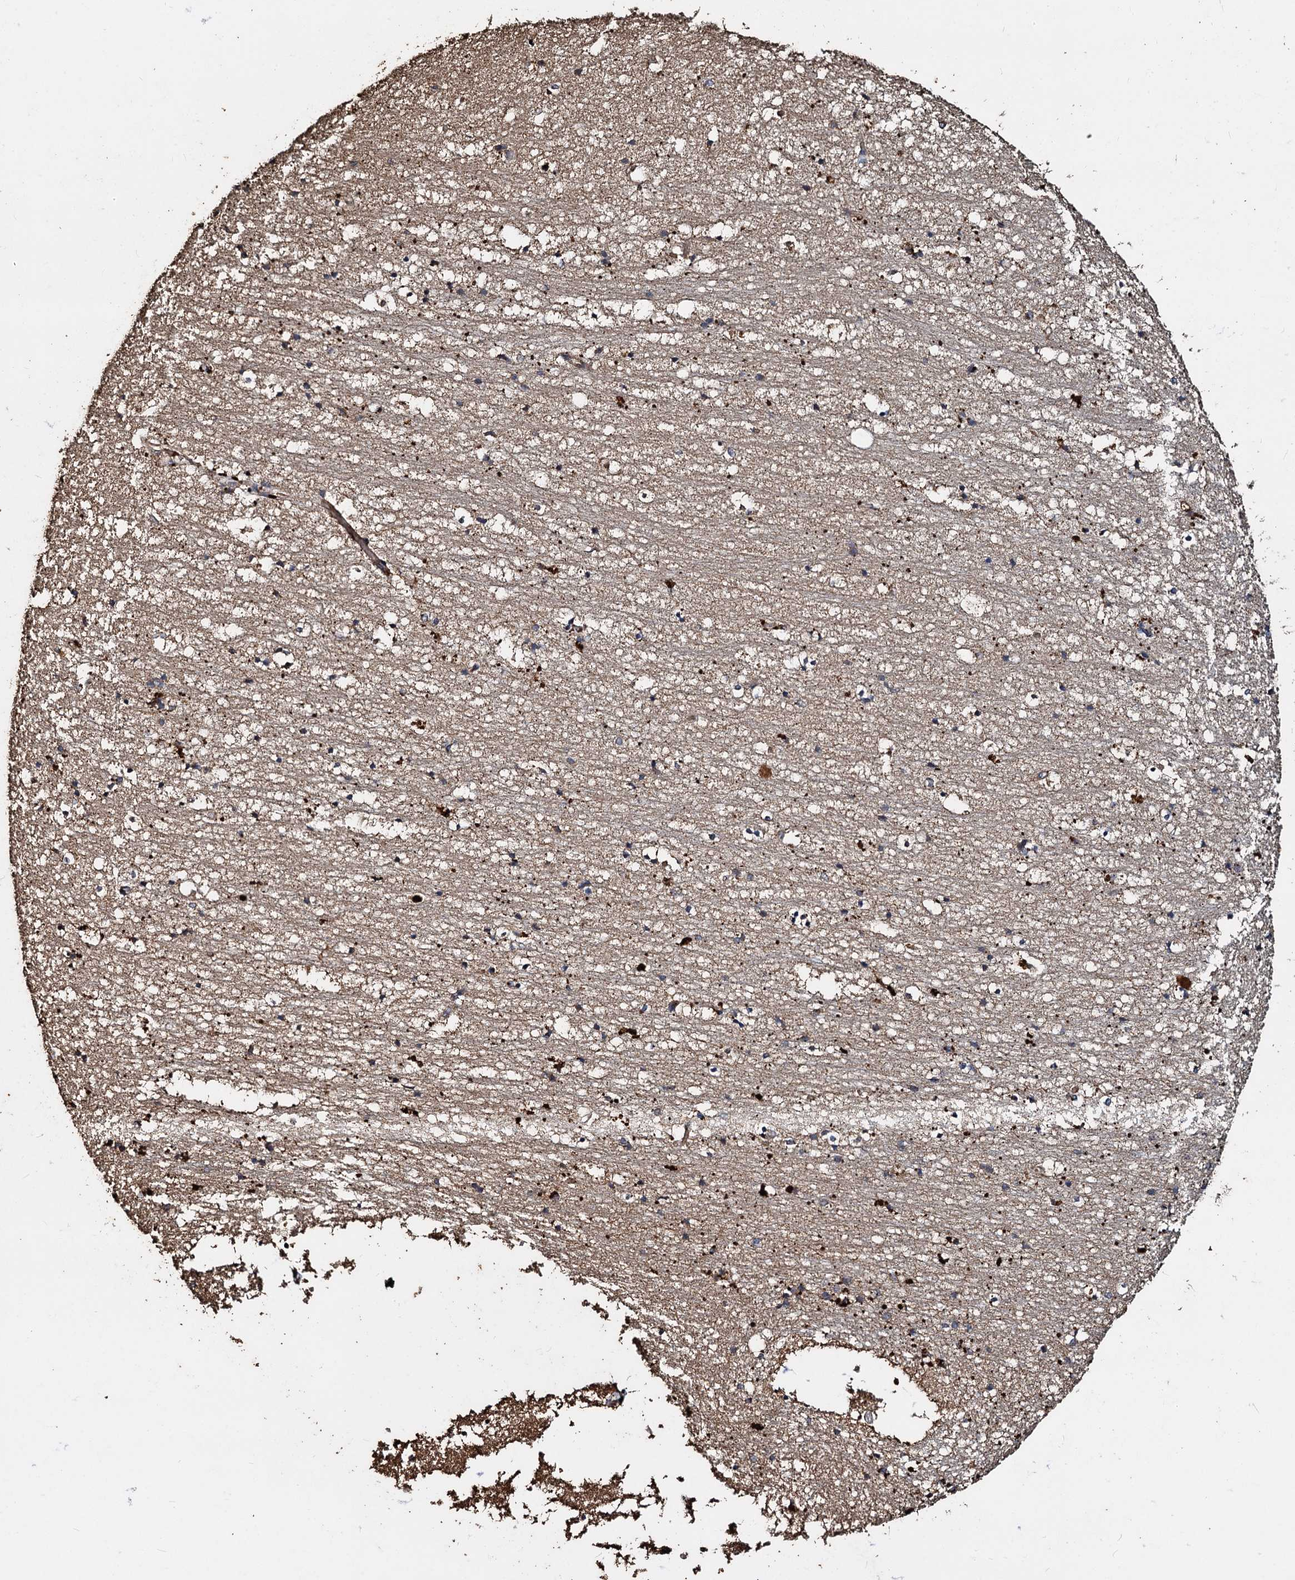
{"staining": {"intensity": "strong", "quantity": "<25%", "location": "cytoplasmic/membranous"}, "tissue": "hippocampus", "cell_type": "Glial cells", "image_type": "normal", "snomed": [{"axis": "morphology", "description": "Normal tissue, NOS"}, {"axis": "topography", "description": "Hippocampus"}], "caption": "Immunohistochemistry (IHC) of benign human hippocampus exhibits medium levels of strong cytoplasmic/membranous positivity in about <25% of glial cells.", "gene": "NOTCH2NLA", "patient": {"sex": "female", "age": 52}}